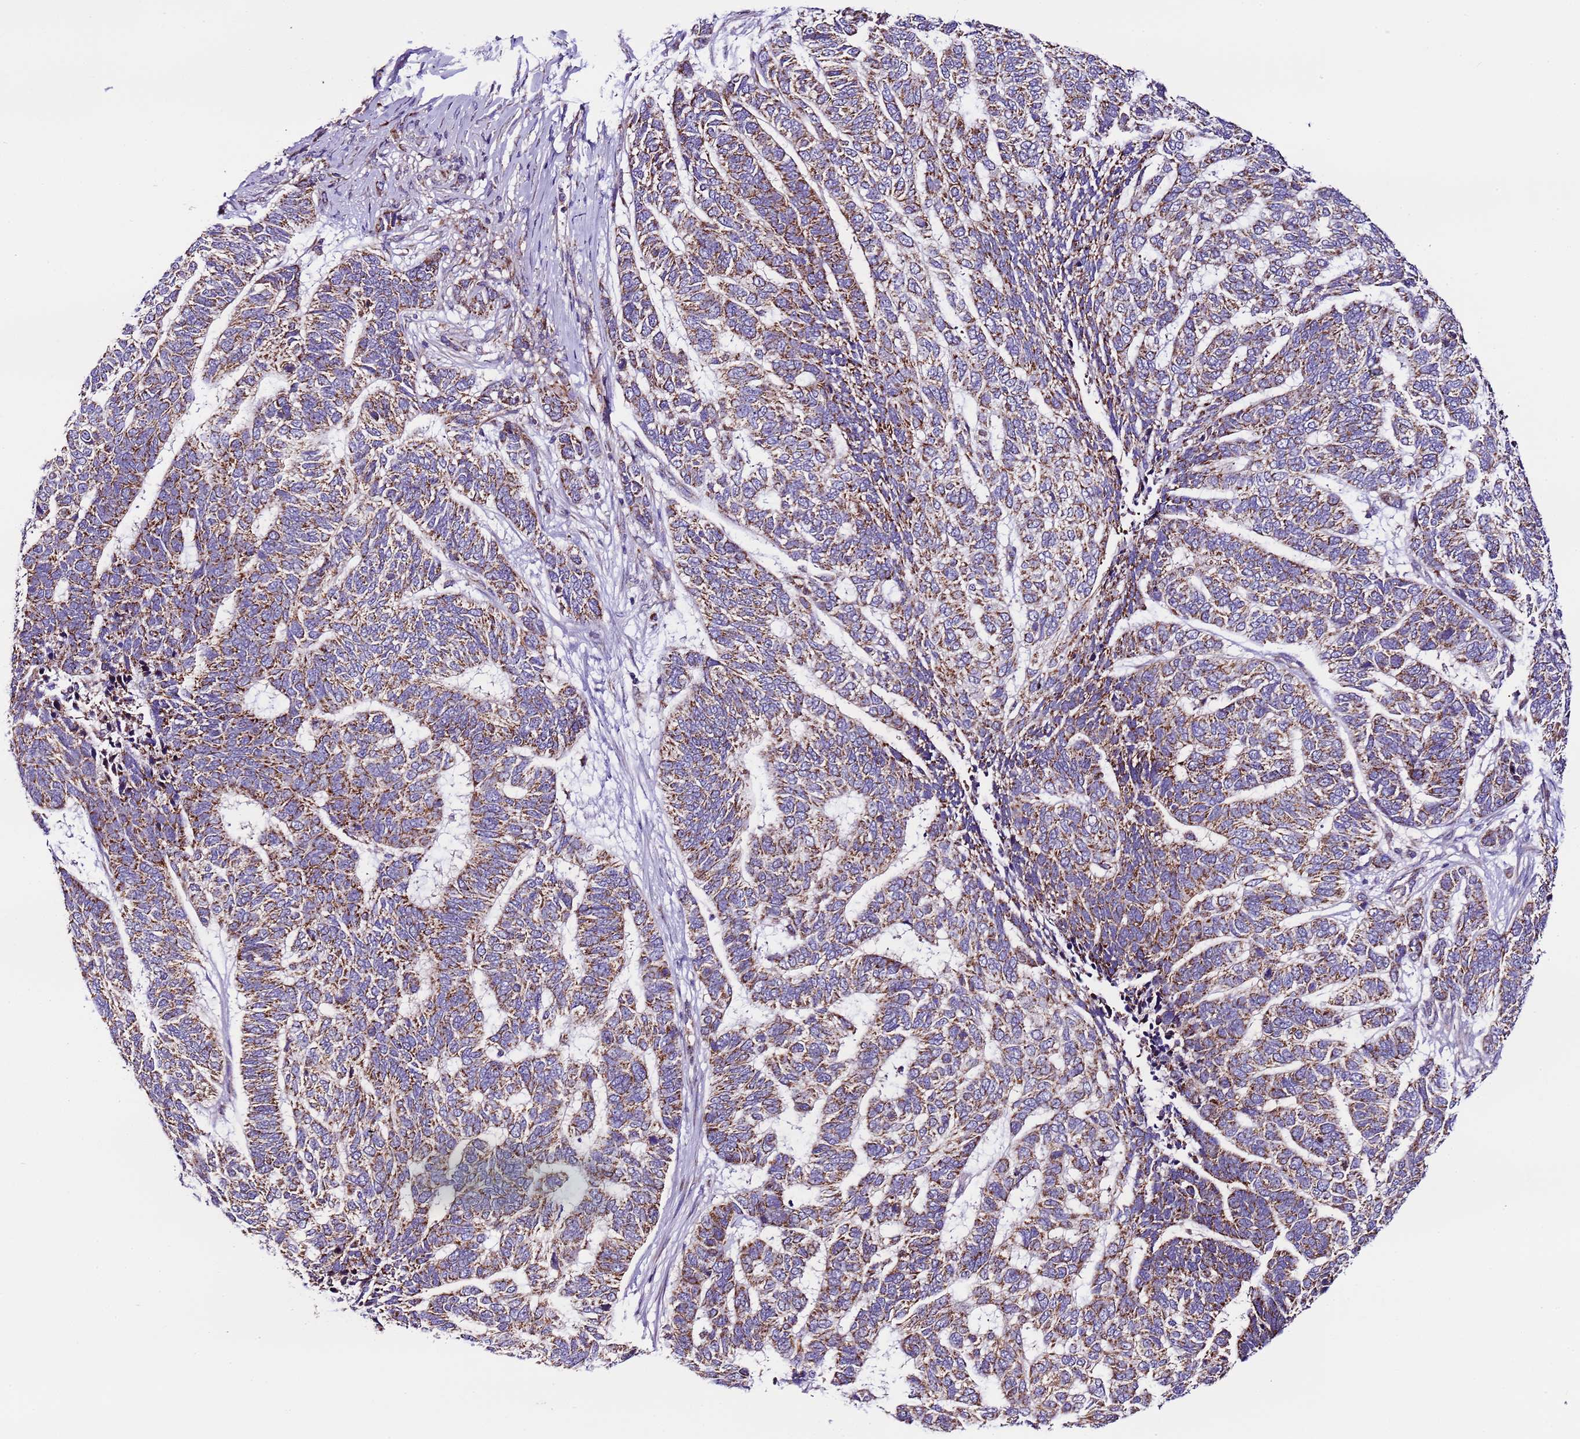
{"staining": {"intensity": "moderate", "quantity": ">75%", "location": "cytoplasmic/membranous"}, "tissue": "skin cancer", "cell_type": "Tumor cells", "image_type": "cancer", "snomed": [{"axis": "morphology", "description": "Basal cell carcinoma"}, {"axis": "topography", "description": "Skin"}], "caption": "Immunohistochemistry (DAB (3,3'-diaminobenzidine)) staining of skin basal cell carcinoma displays moderate cytoplasmic/membranous protein staining in about >75% of tumor cells. (DAB (3,3'-diaminobenzidine) IHC, brown staining for protein, blue staining for nuclei).", "gene": "UEVLD", "patient": {"sex": "female", "age": 65}}